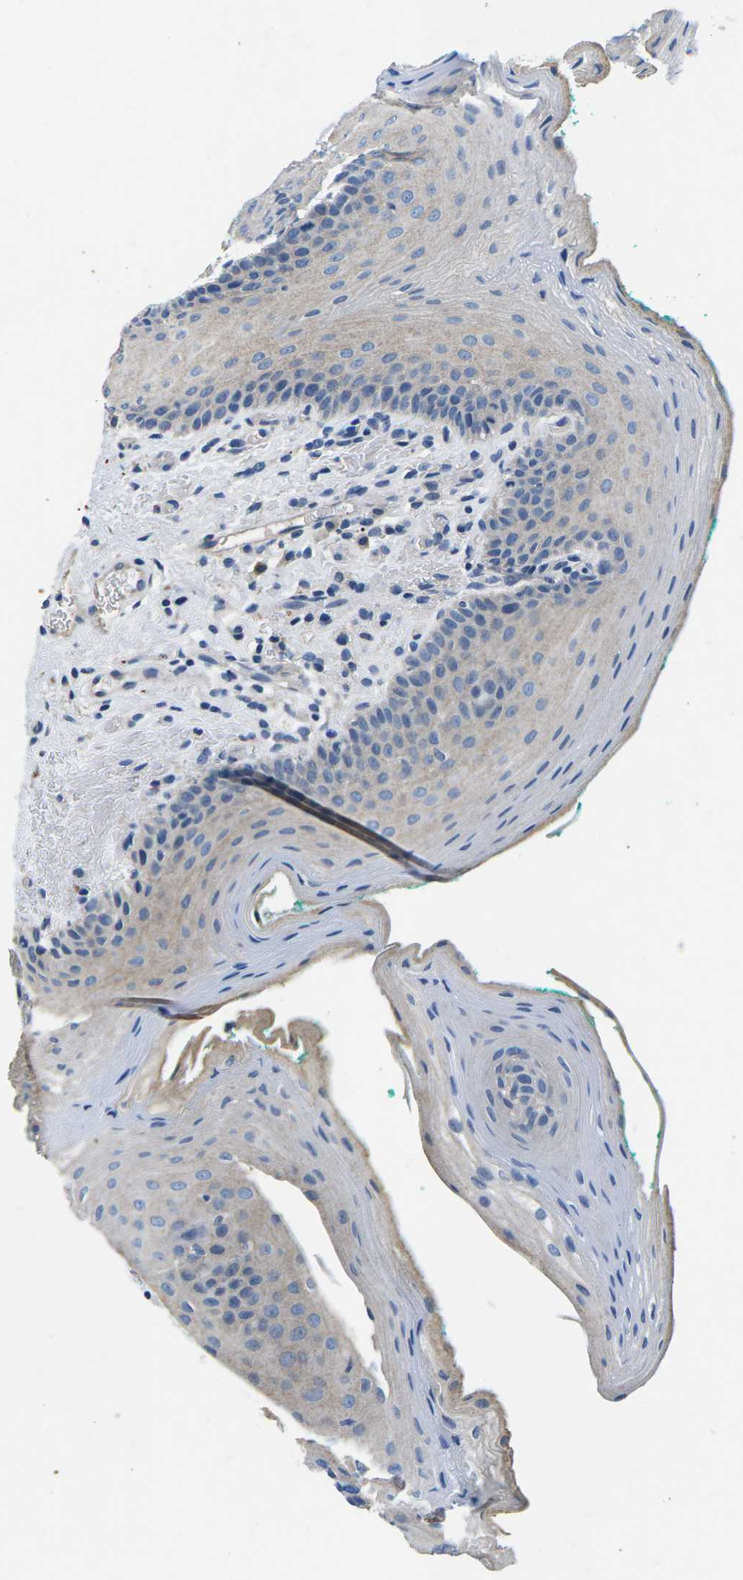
{"staining": {"intensity": "weak", "quantity": "25%-75%", "location": "cytoplasmic/membranous"}, "tissue": "oral mucosa", "cell_type": "Squamous epithelial cells", "image_type": "normal", "snomed": [{"axis": "morphology", "description": "Normal tissue, NOS"}, {"axis": "topography", "description": "Oral tissue"}], "caption": "Protein staining of unremarkable oral mucosa exhibits weak cytoplasmic/membranous positivity in about 25%-75% of squamous epithelial cells.", "gene": "PDCD6IP", "patient": {"sex": "male", "age": 58}}